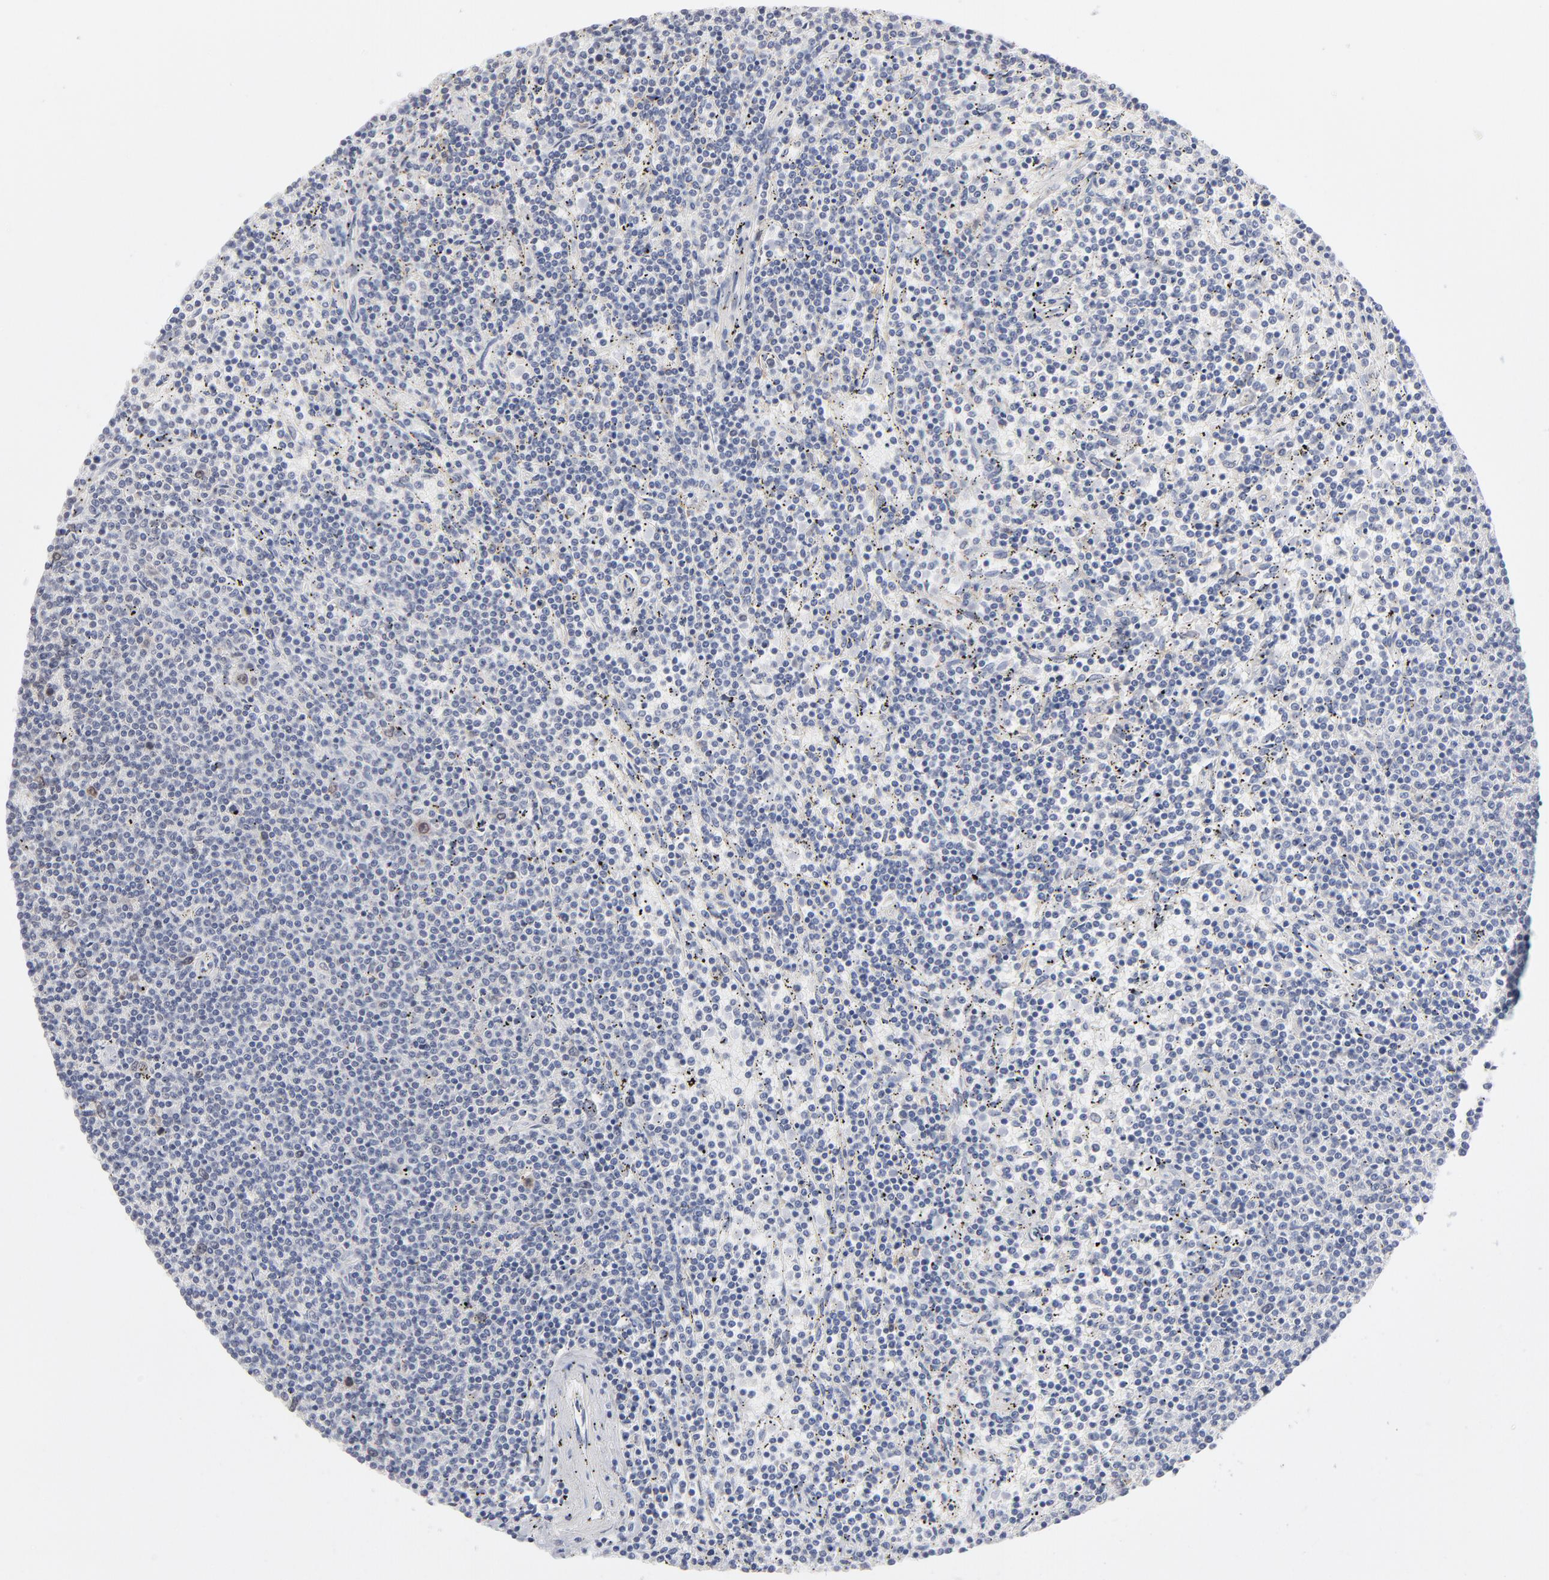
{"staining": {"intensity": "negative", "quantity": "none", "location": "none"}, "tissue": "lymphoma", "cell_type": "Tumor cells", "image_type": "cancer", "snomed": [{"axis": "morphology", "description": "Malignant lymphoma, non-Hodgkin's type, Low grade"}, {"axis": "topography", "description": "Spleen"}], "caption": "Tumor cells are negative for protein expression in human low-grade malignant lymphoma, non-Hodgkin's type.", "gene": "AURKA", "patient": {"sex": "female", "age": 50}}